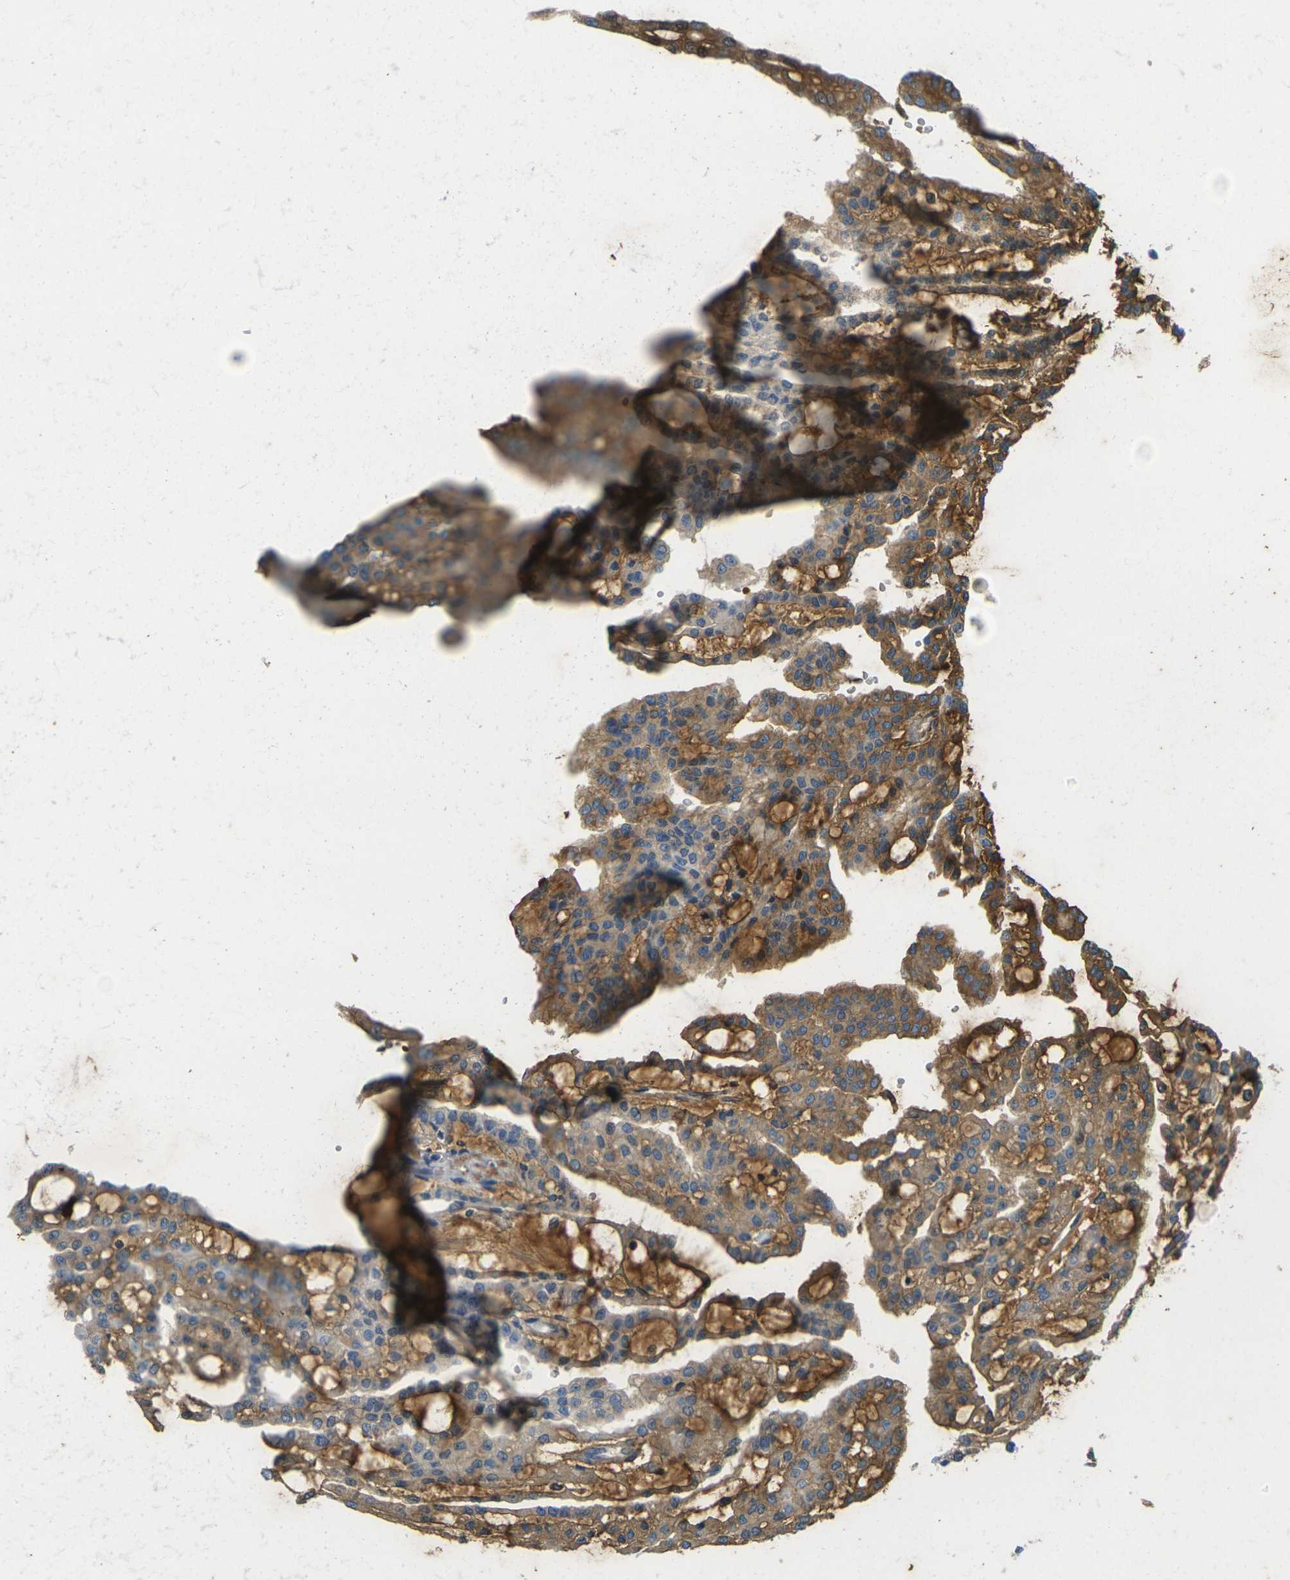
{"staining": {"intensity": "moderate", "quantity": ">75%", "location": "cytoplasmic/membranous"}, "tissue": "renal cancer", "cell_type": "Tumor cells", "image_type": "cancer", "snomed": [{"axis": "morphology", "description": "Adenocarcinoma, NOS"}, {"axis": "topography", "description": "Kidney"}], "caption": "Brown immunohistochemical staining in renal adenocarcinoma exhibits moderate cytoplasmic/membranous expression in about >75% of tumor cells.", "gene": "PLCD1", "patient": {"sex": "male", "age": 63}}